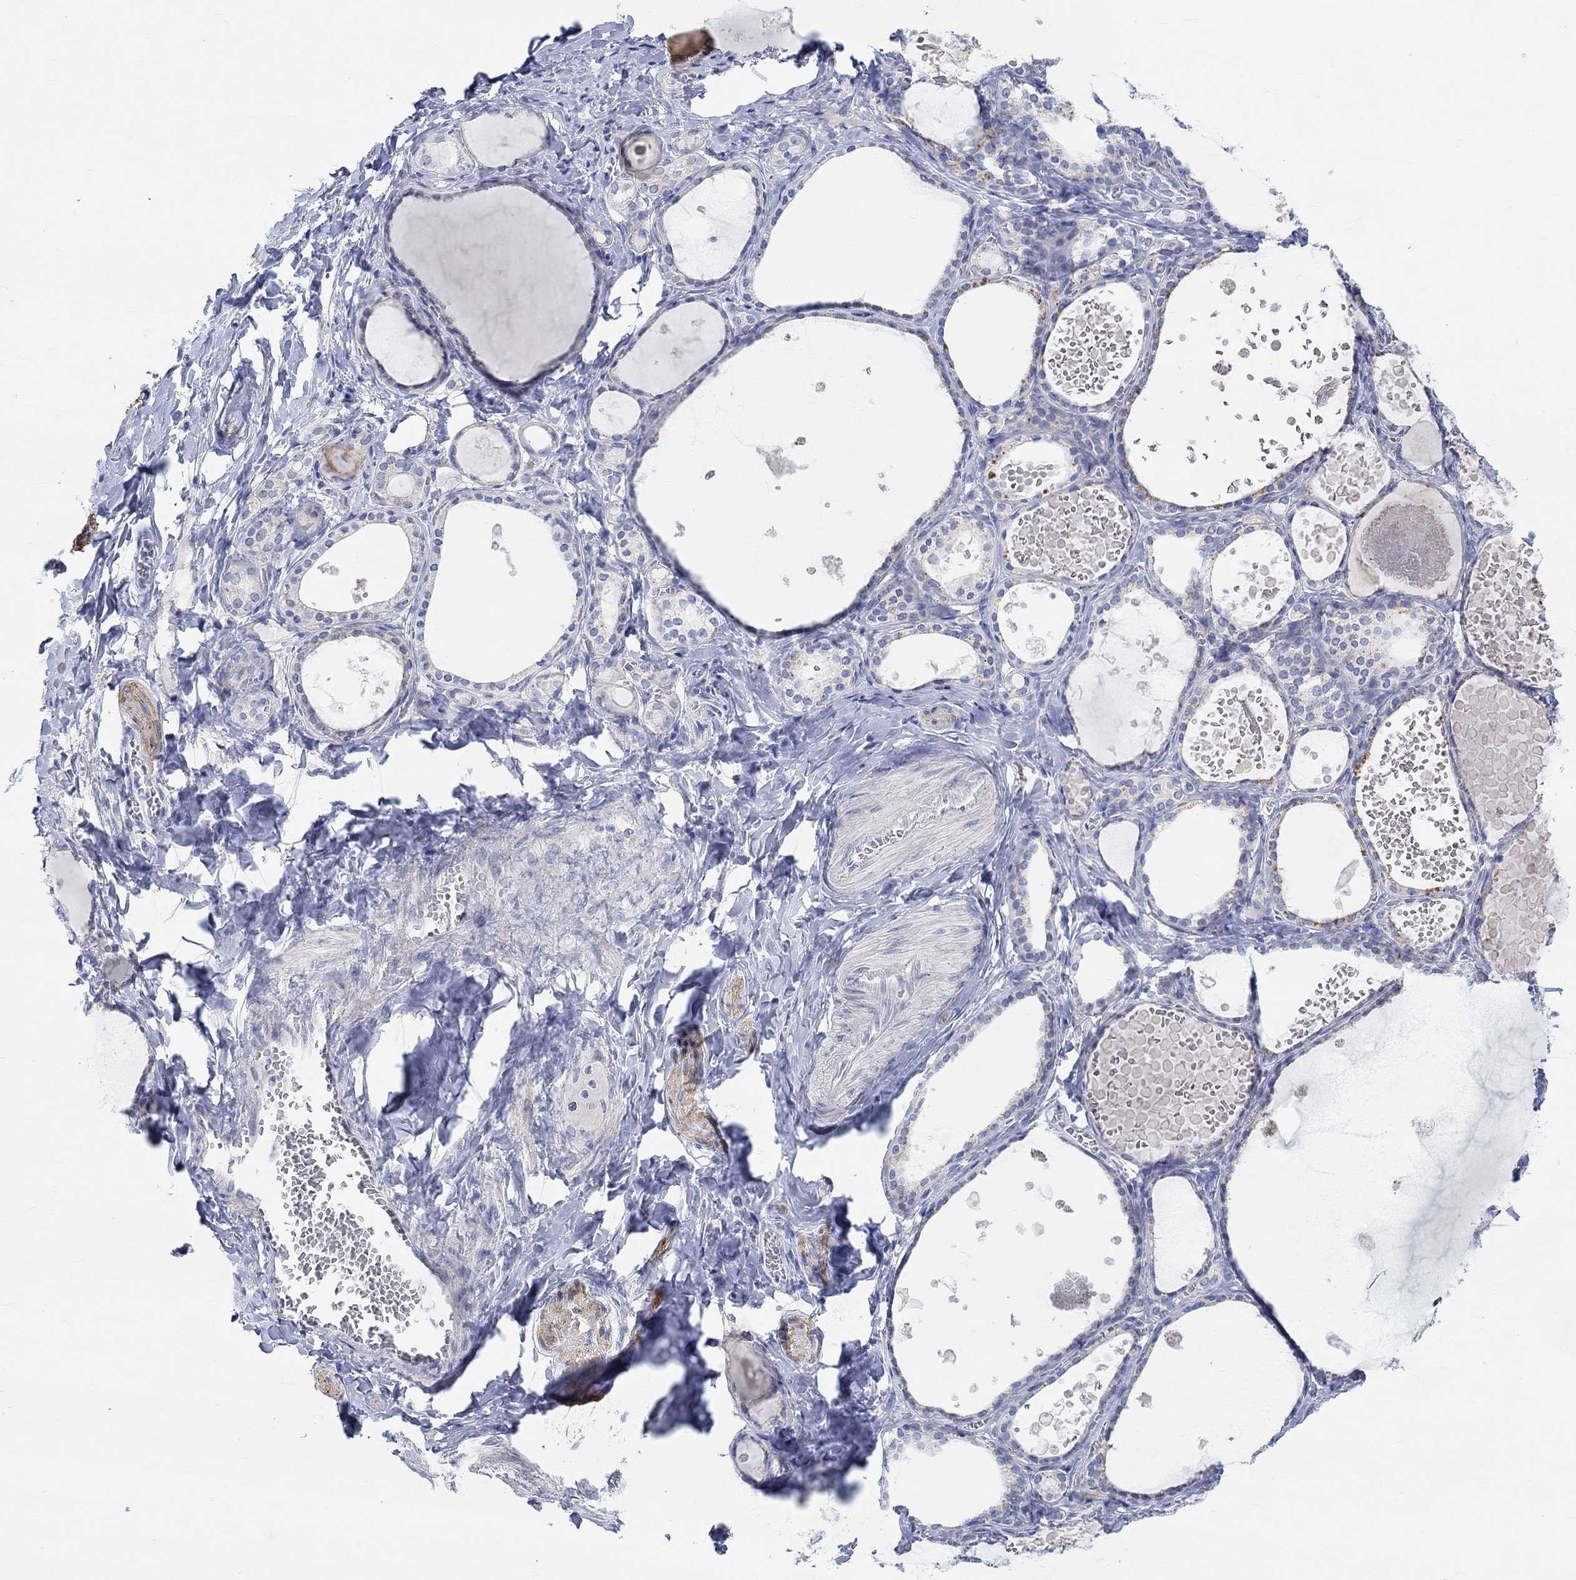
{"staining": {"intensity": "negative", "quantity": "none", "location": "none"}, "tissue": "thyroid gland", "cell_type": "Glandular cells", "image_type": "normal", "snomed": [{"axis": "morphology", "description": "Normal tissue, NOS"}, {"axis": "topography", "description": "Thyroid gland"}], "caption": "Glandular cells are negative for brown protein staining in benign thyroid gland. (DAB immunohistochemistry visualized using brightfield microscopy, high magnification).", "gene": "NAV3", "patient": {"sex": "female", "age": 56}}